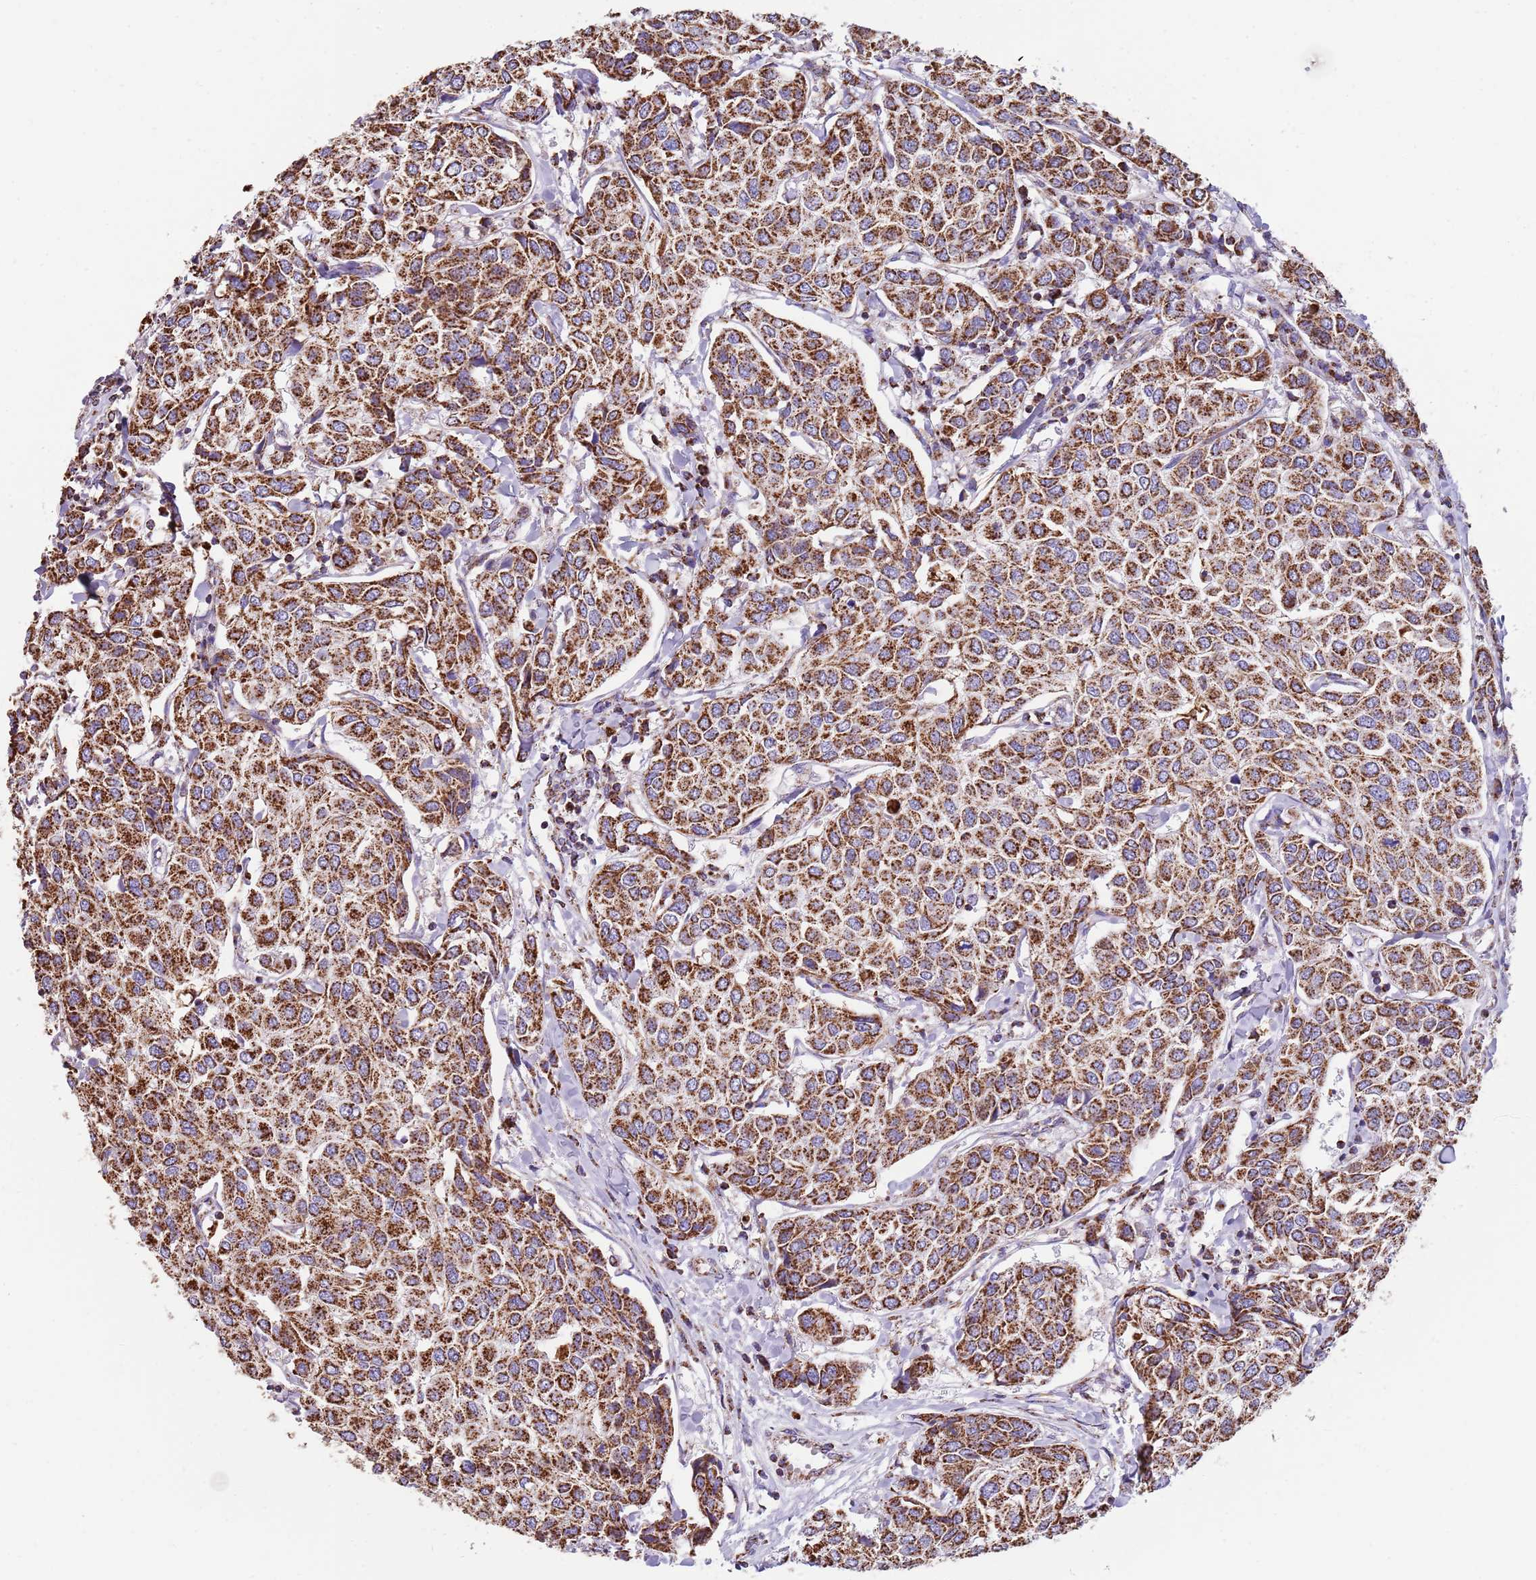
{"staining": {"intensity": "strong", "quantity": ">75%", "location": "cytoplasmic/membranous"}, "tissue": "breast cancer", "cell_type": "Tumor cells", "image_type": "cancer", "snomed": [{"axis": "morphology", "description": "Duct carcinoma"}, {"axis": "topography", "description": "Breast"}], "caption": "Human invasive ductal carcinoma (breast) stained for a protein (brown) shows strong cytoplasmic/membranous positive positivity in approximately >75% of tumor cells.", "gene": "TTLL1", "patient": {"sex": "female", "age": 55}}